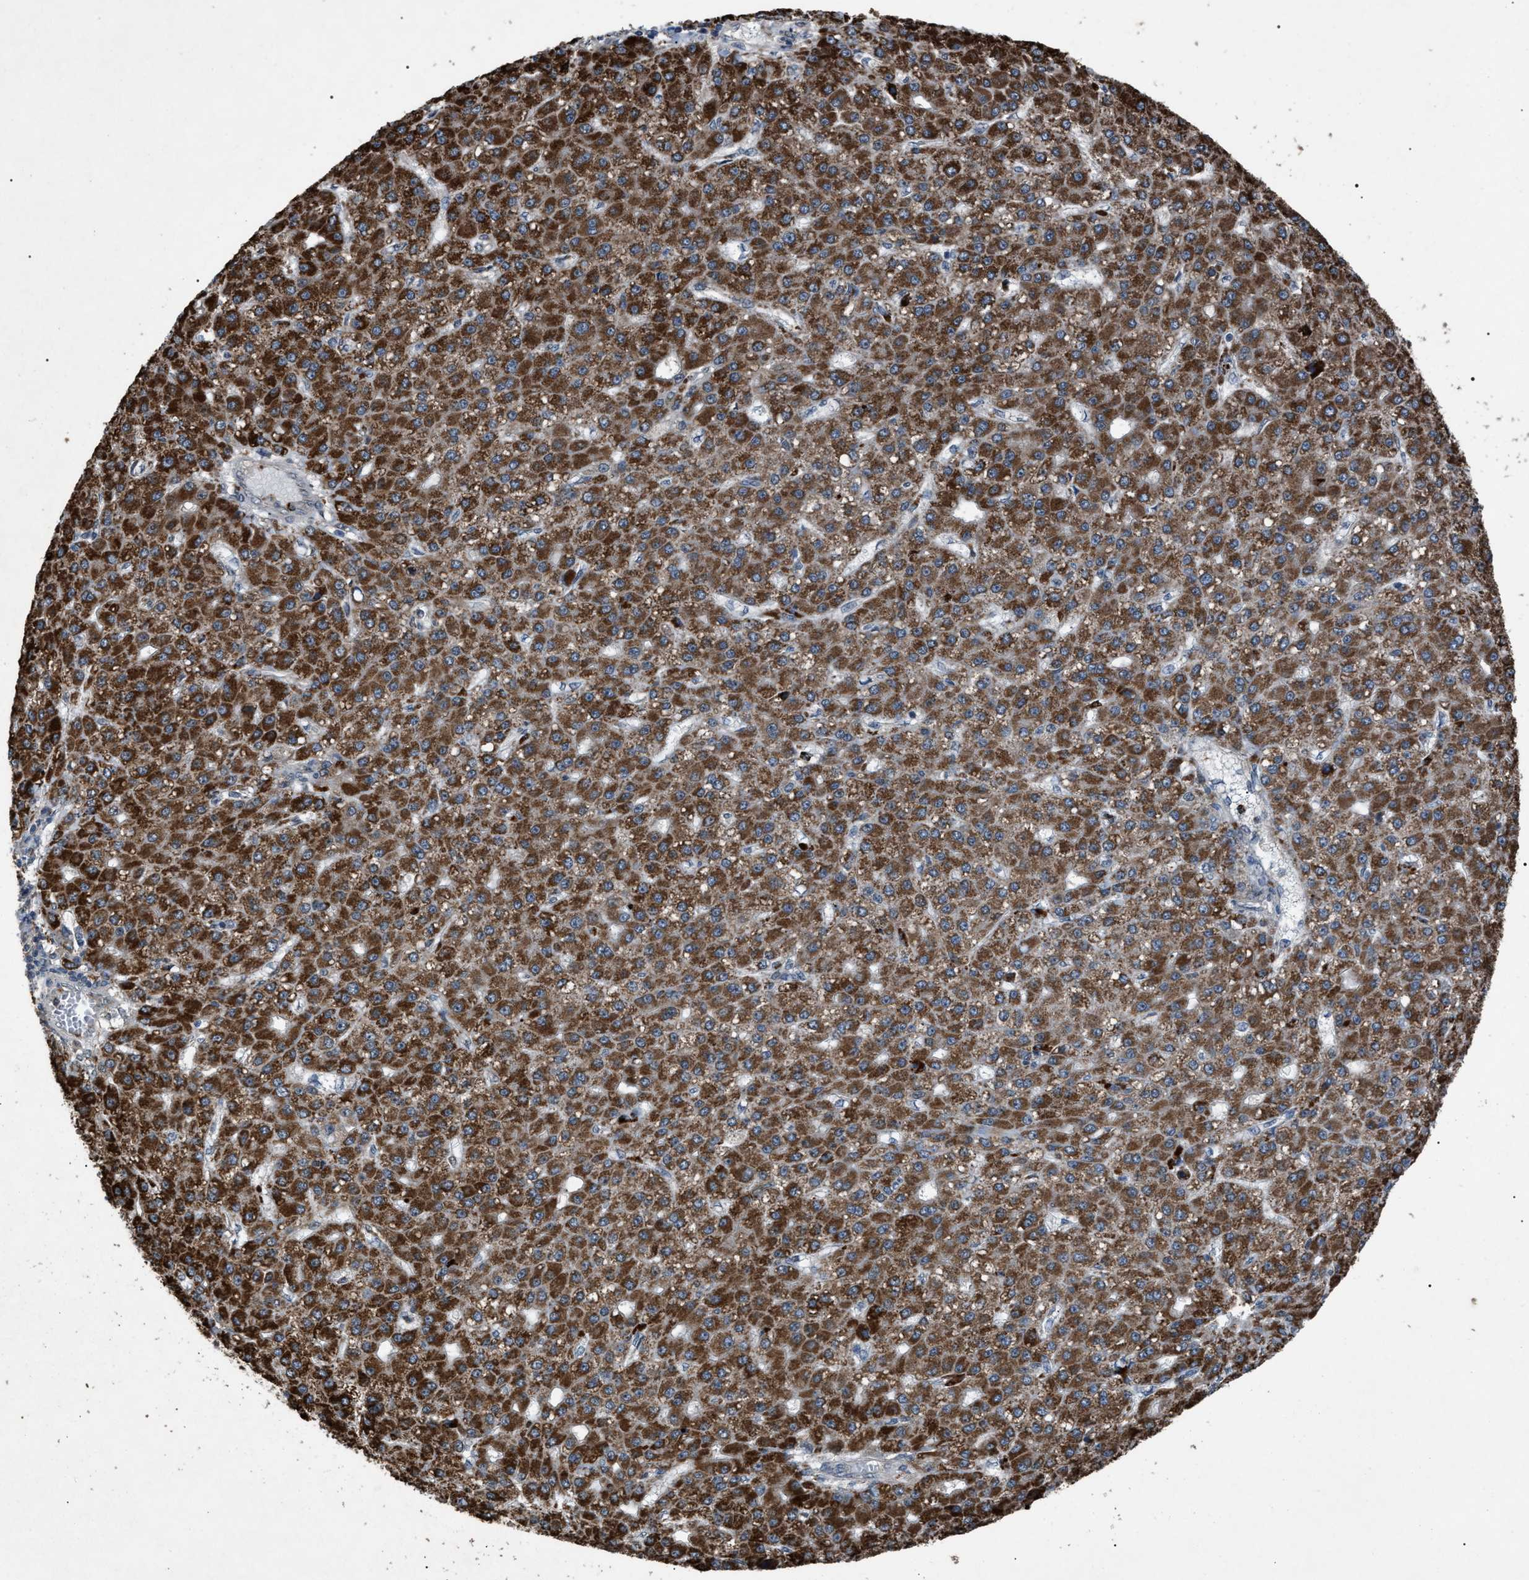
{"staining": {"intensity": "strong", "quantity": ">75%", "location": "cytoplasmic/membranous"}, "tissue": "liver cancer", "cell_type": "Tumor cells", "image_type": "cancer", "snomed": [{"axis": "morphology", "description": "Carcinoma, Hepatocellular, NOS"}, {"axis": "topography", "description": "Liver"}], "caption": "Brown immunohistochemical staining in human liver cancer (hepatocellular carcinoma) exhibits strong cytoplasmic/membranous expression in approximately >75% of tumor cells. The protein of interest is stained brown, and the nuclei are stained in blue (DAB IHC with brightfield microscopy, high magnification).", "gene": "ZFAND2A", "patient": {"sex": "male", "age": 67}}